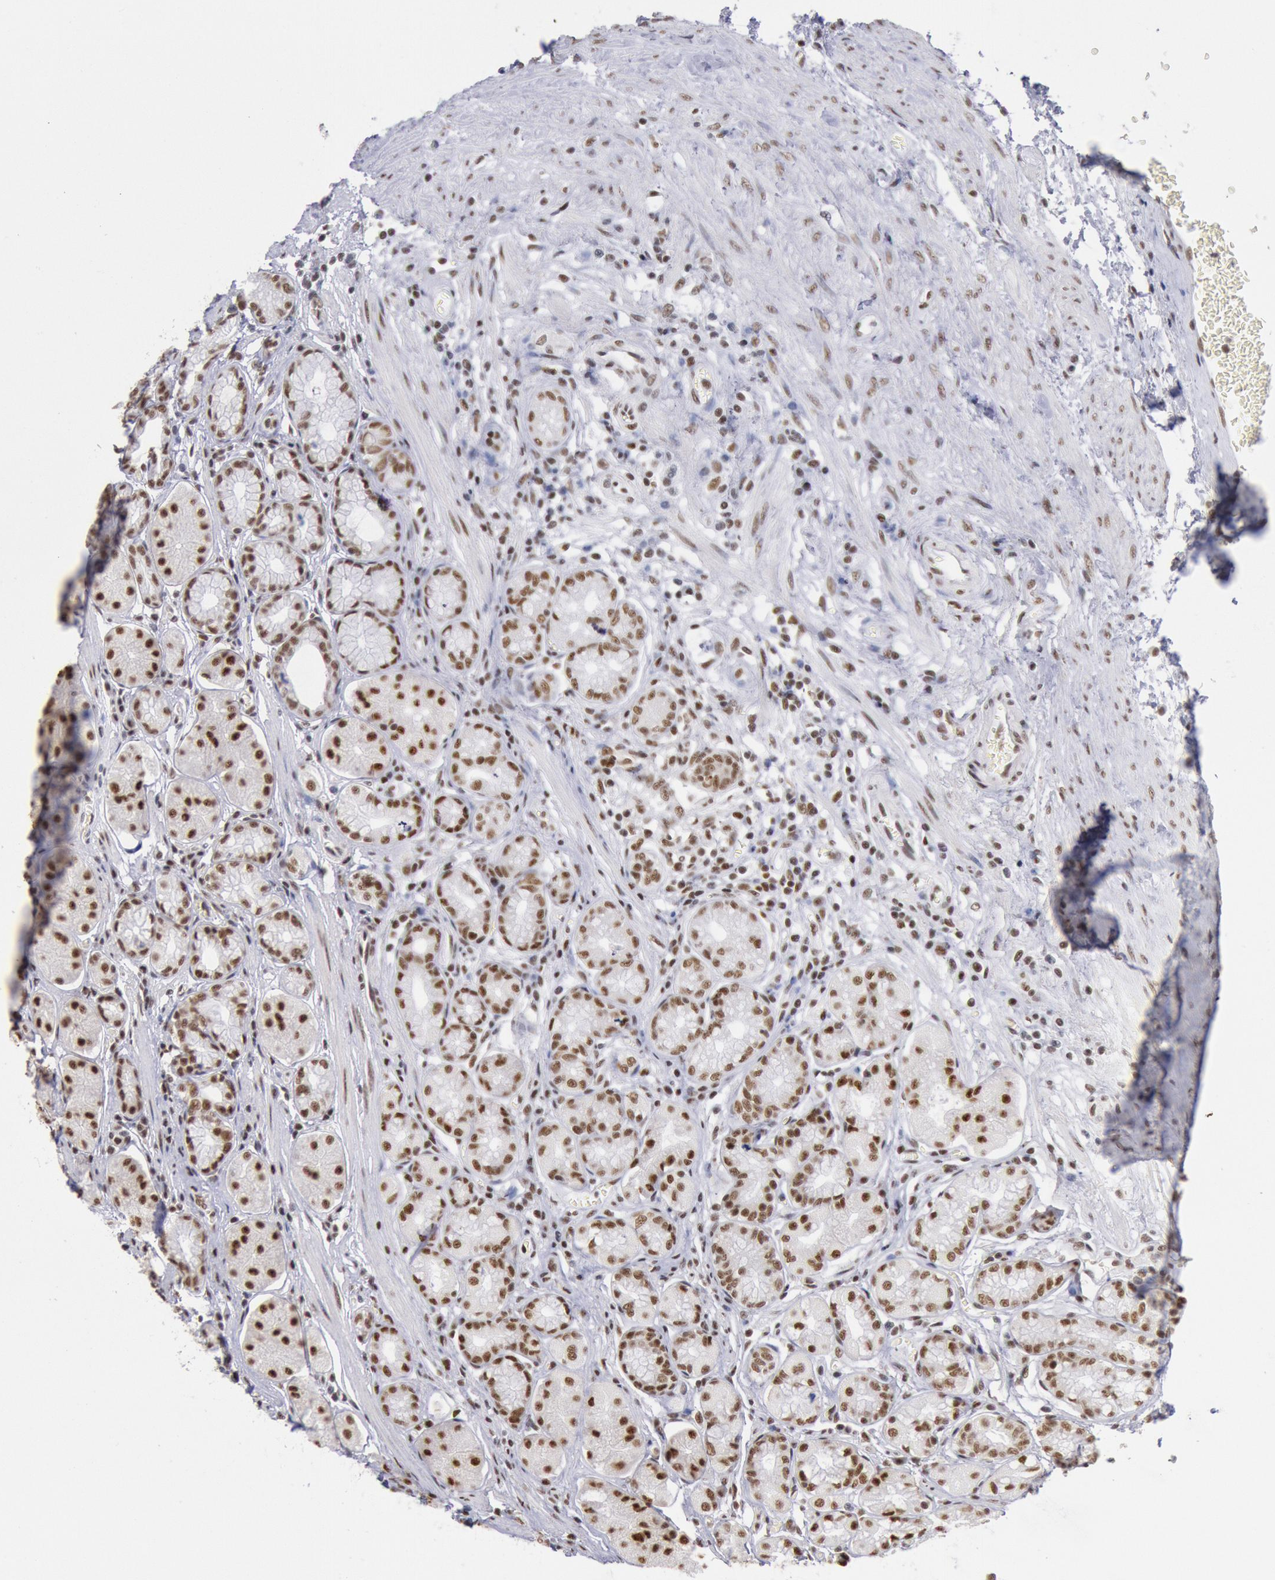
{"staining": {"intensity": "strong", "quantity": ">75%", "location": "nuclear"}, "tissue": "stomach", "cell_type": "Glandular cells", "image_type": "normal", "snomed": [{"axis": "morphology", "description": "Normal tissue, NOS"}, {"axis": "topography", "description": "Stomach"}, {"axis": "topography", "description": "Stomach, lower"}], "caption": "The photomicrograph exhibits staining of normal stomach, revealing strong nuclear protein expression (brown color) within glandular cells.", "gene": "SNRPD3", "patient": {"sex": "male", "age": 76}}